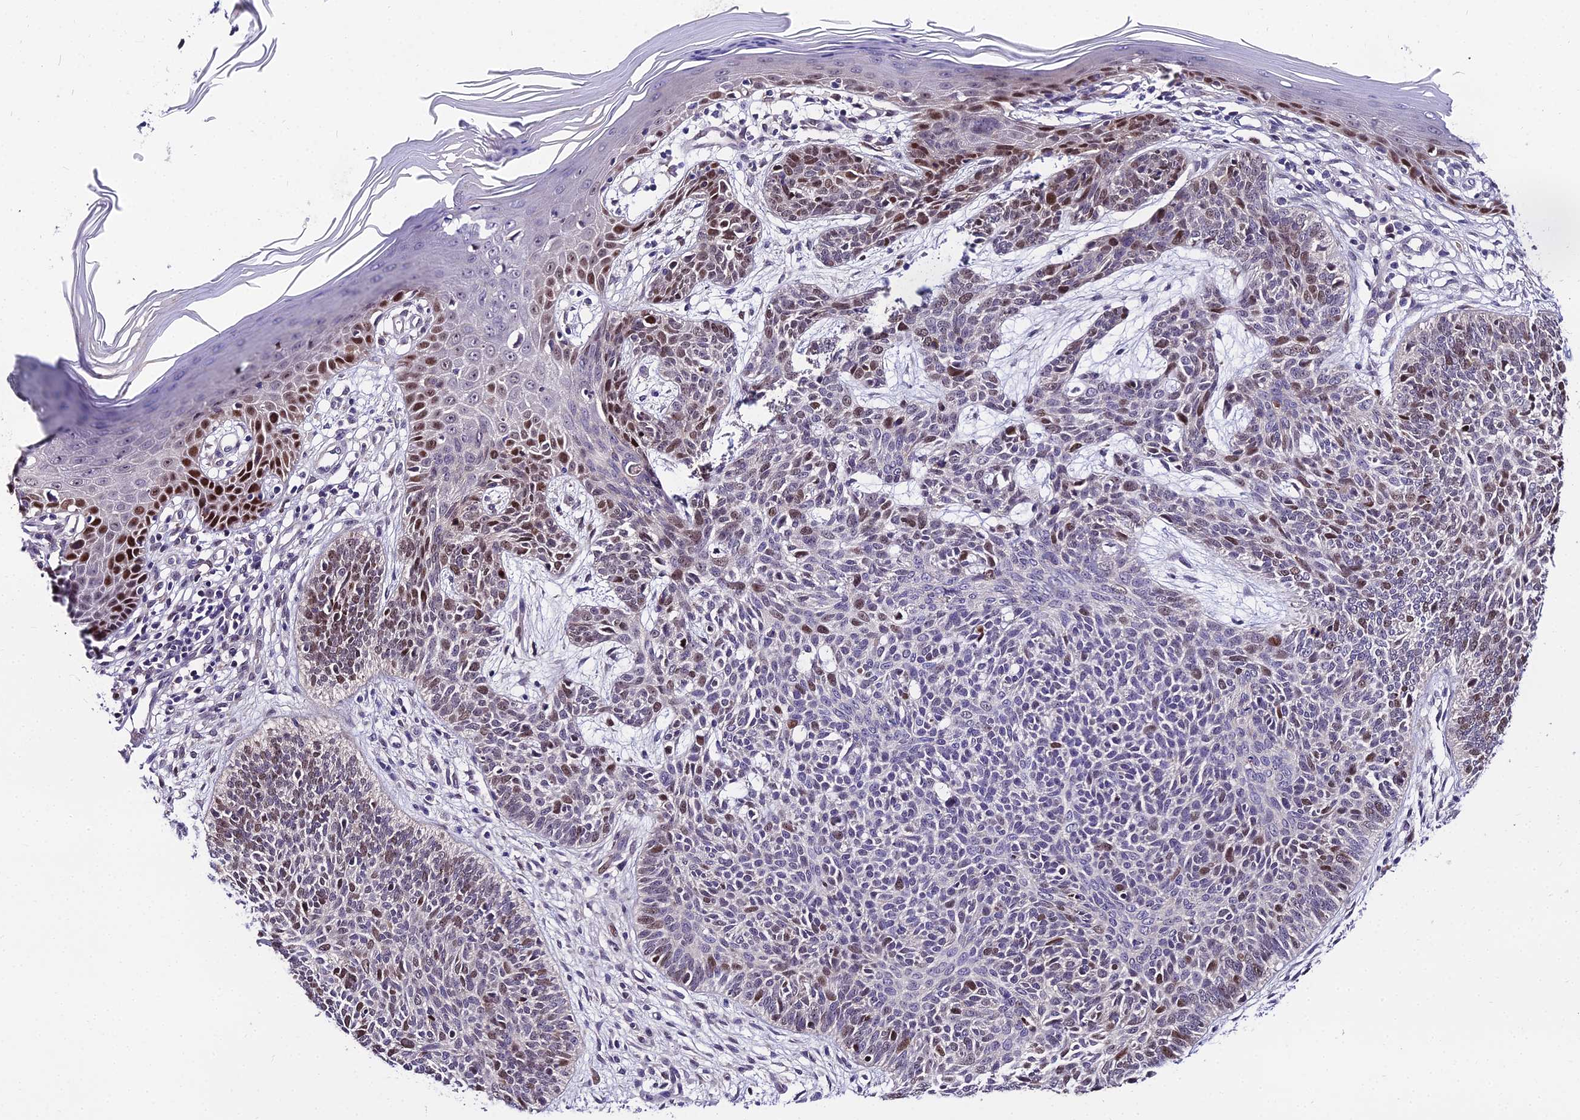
{"staining": {"intensity": "moderate", "quantity": "<25%", "location": "nuclear"}, "tissue": "skin cancer", "cell_type": "Tumor cells", "image_type": "cancer", "snomed": [{"axis": "morphology", "description": "Basal cell carcinoma"}, {"axis": "topography", "description": "Skin"}], "caption": "IHC histopathology image of human skin cancer stained for a protein (brown), which demonstrates low levels of moderate nuclear expression in about <25% of tumor cells.", "gene": "TRIML2", "patient": {"sex": "female", "age": 66}}